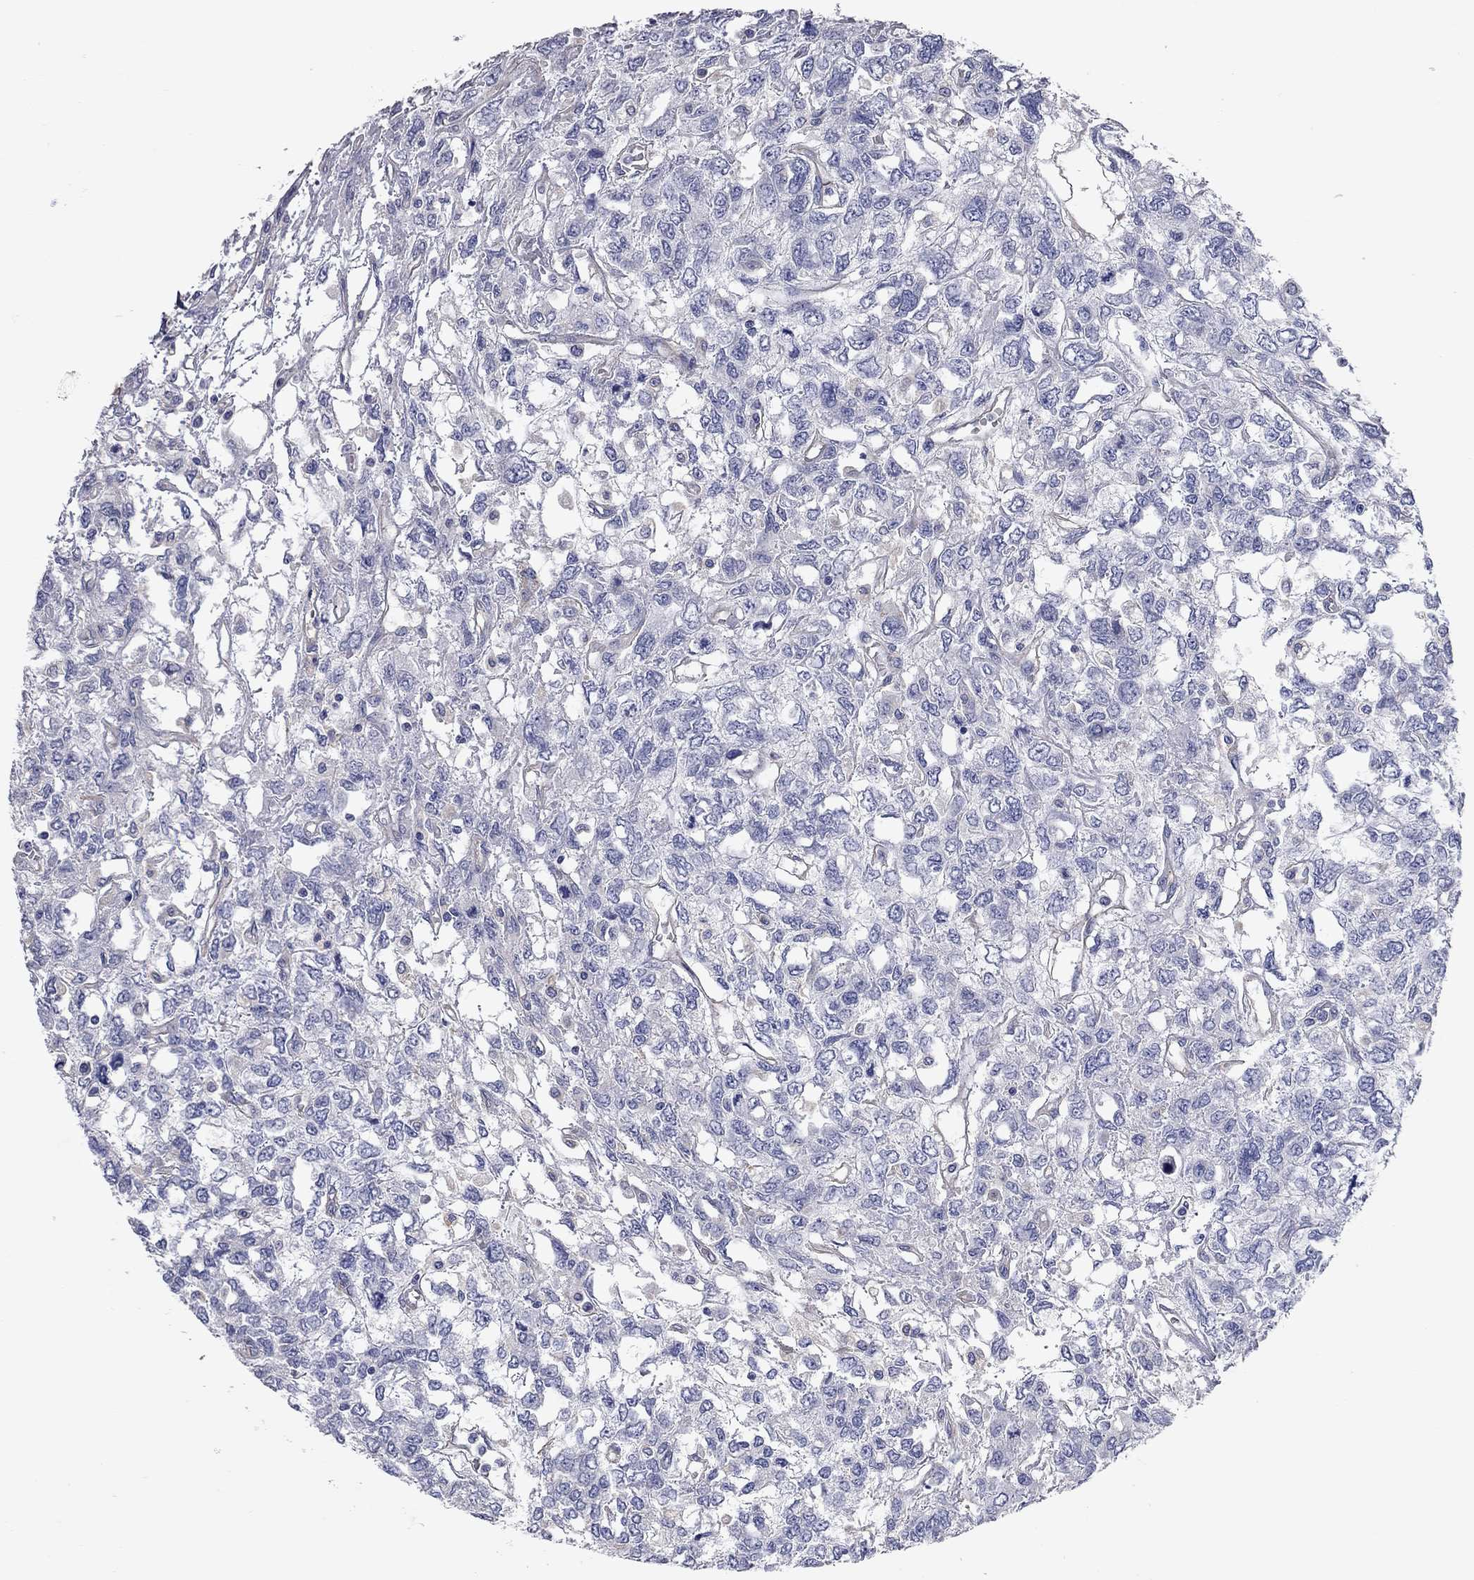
{"staining": {"intensity": "negative", "quantity": "none", "location": "none"}, "tissue": "testis cancer", "cell_type": "Tumor cells", "image_type": "cancer", "snomed": [{"axis": "morphology", "description": "Seminoma, NOS"}, {"axis": "topography", "description": "Testis"}], "caption": "High power microscopy photomicrograph of an immunohistochemistry (IHC) photomicrograph of testis seminoma, revealing no significant expression in tumor cells.", "gene": "C10orf90", "patient": {"sex": "male", "age": 52}}